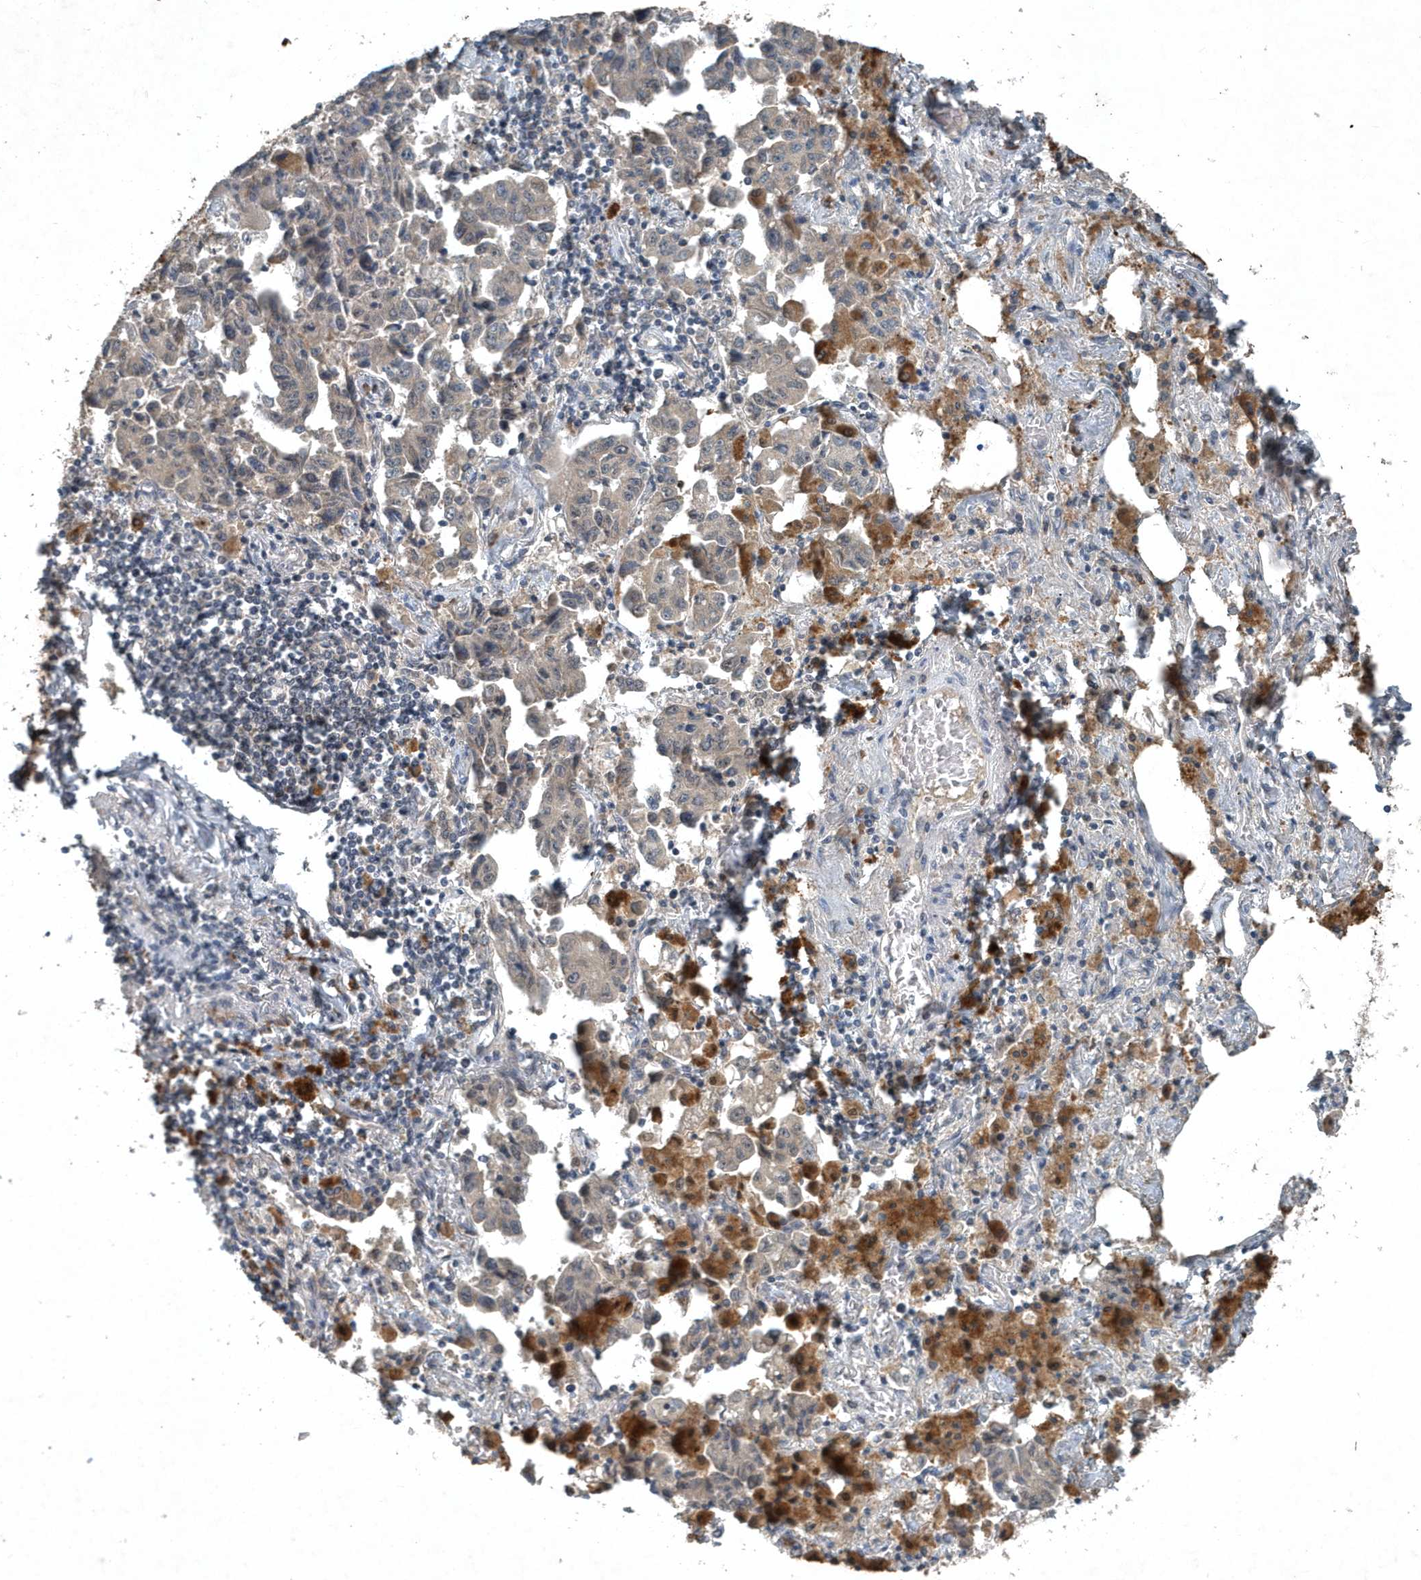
{"staining": {"intensity": "negative", "quantity": "none", "location": "none"}, "tissue": "lung cancer", "cell_type": "Tumor cells", "image_type": "cancer", "snomed": [{"axis": "morphology", "description": "Adenocarcinoma, NOS"}, {"axis": "topography", "description": "Lung"}], "caption": "This is an immunohistochemistry image of lung cancer (adenocarcinoma). There is no positivity in tumor cells.", "gene": "SCFD2", "patient": {"sex": "female", "age": 51}}